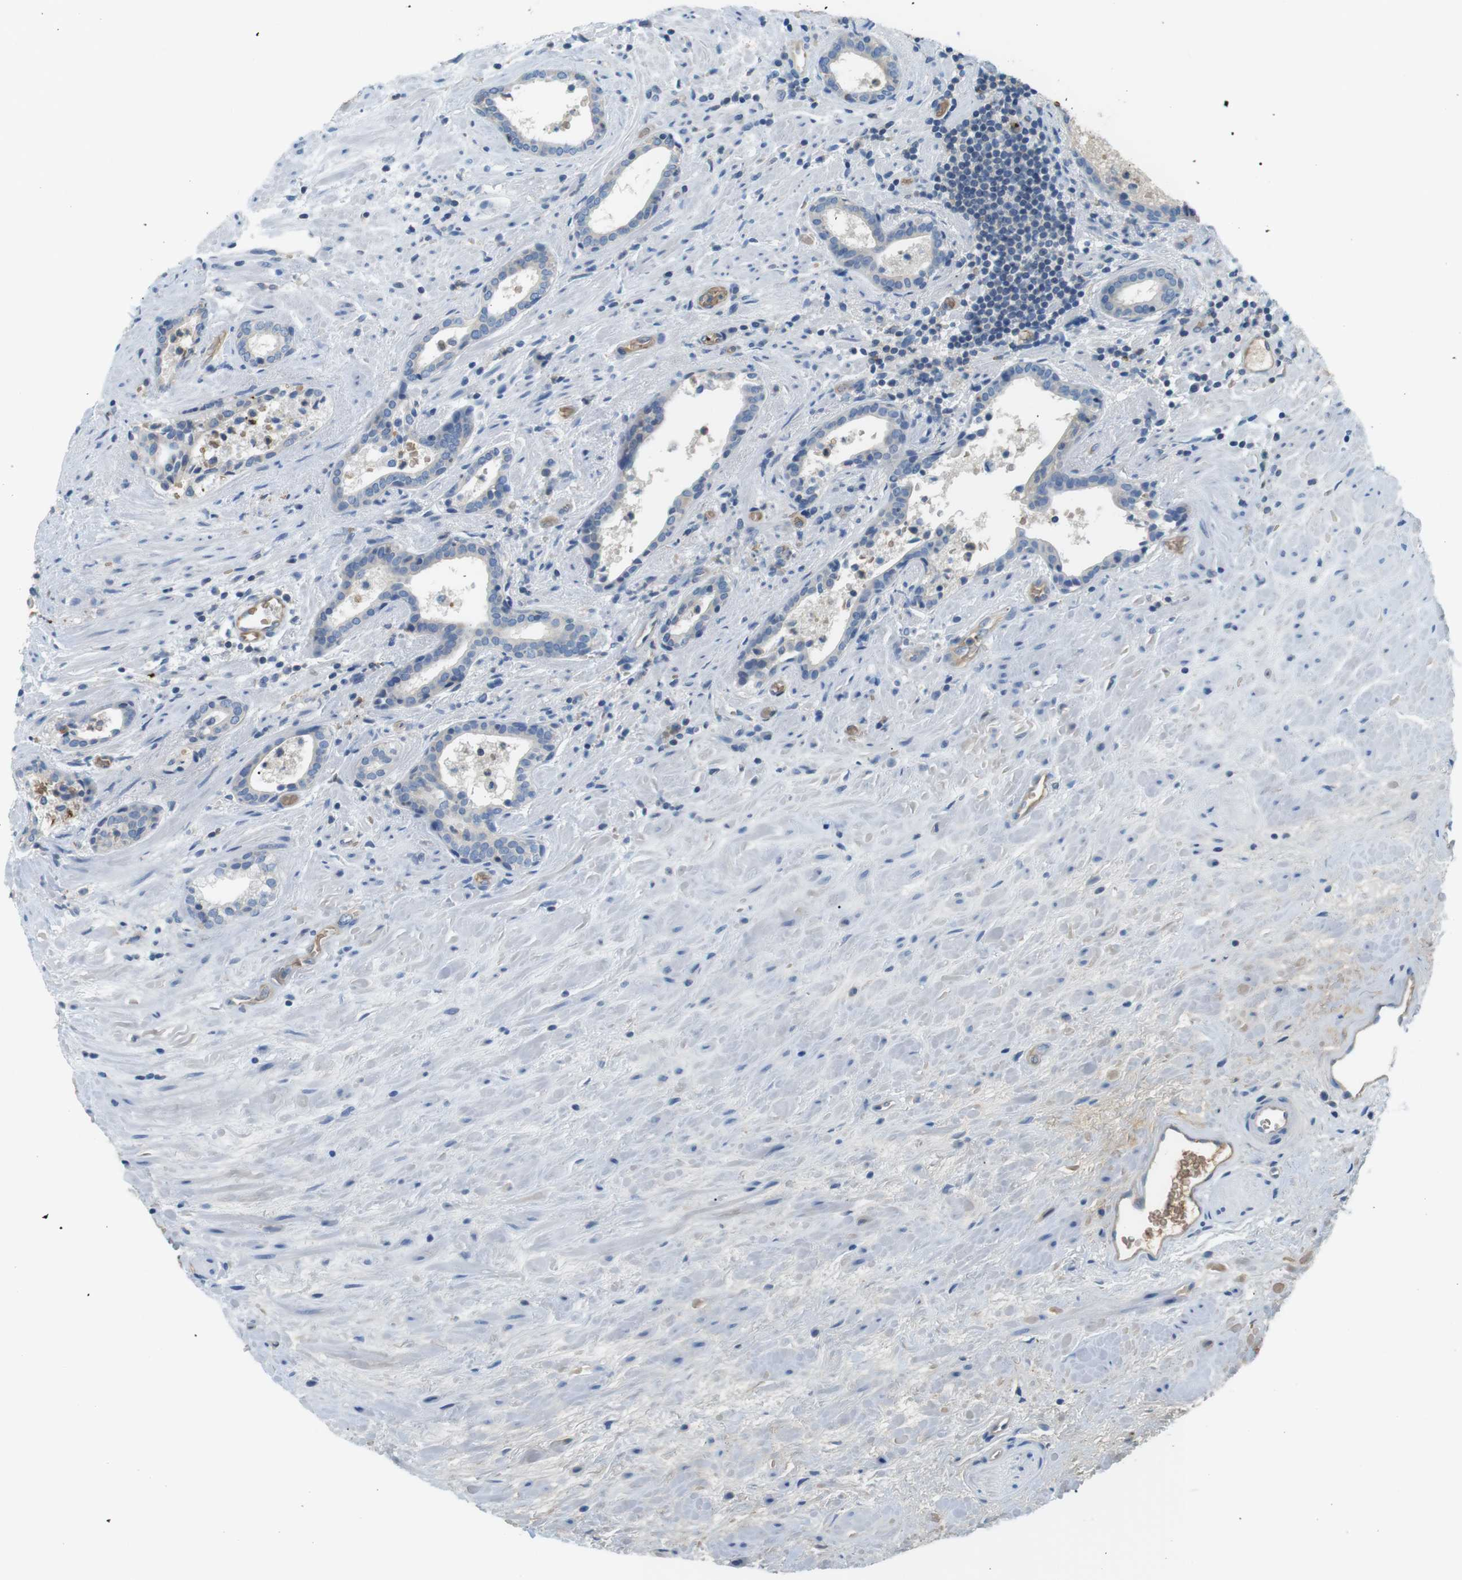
{"staining": {"intensity": "negative", "quantity": "none", "location": "none"}, "tissue": "prostate cancer", "cell_type": "Tumor cells", "image_type": "cancer", "snomed": [{"axis": "morphology", "description": "Adenocarcinoma, High grade"}, {"axis": "topography", "description": "Prostate"}], "caption": "An immunohistochemistry photomicrograph of prostate high-grade adenocarcinoma is shown. There is no staining in tumor cells of prostate high-grade adenocarcinoma.", "gene": "ADCY10", "patient": {"sex": "male", "age": 71}}